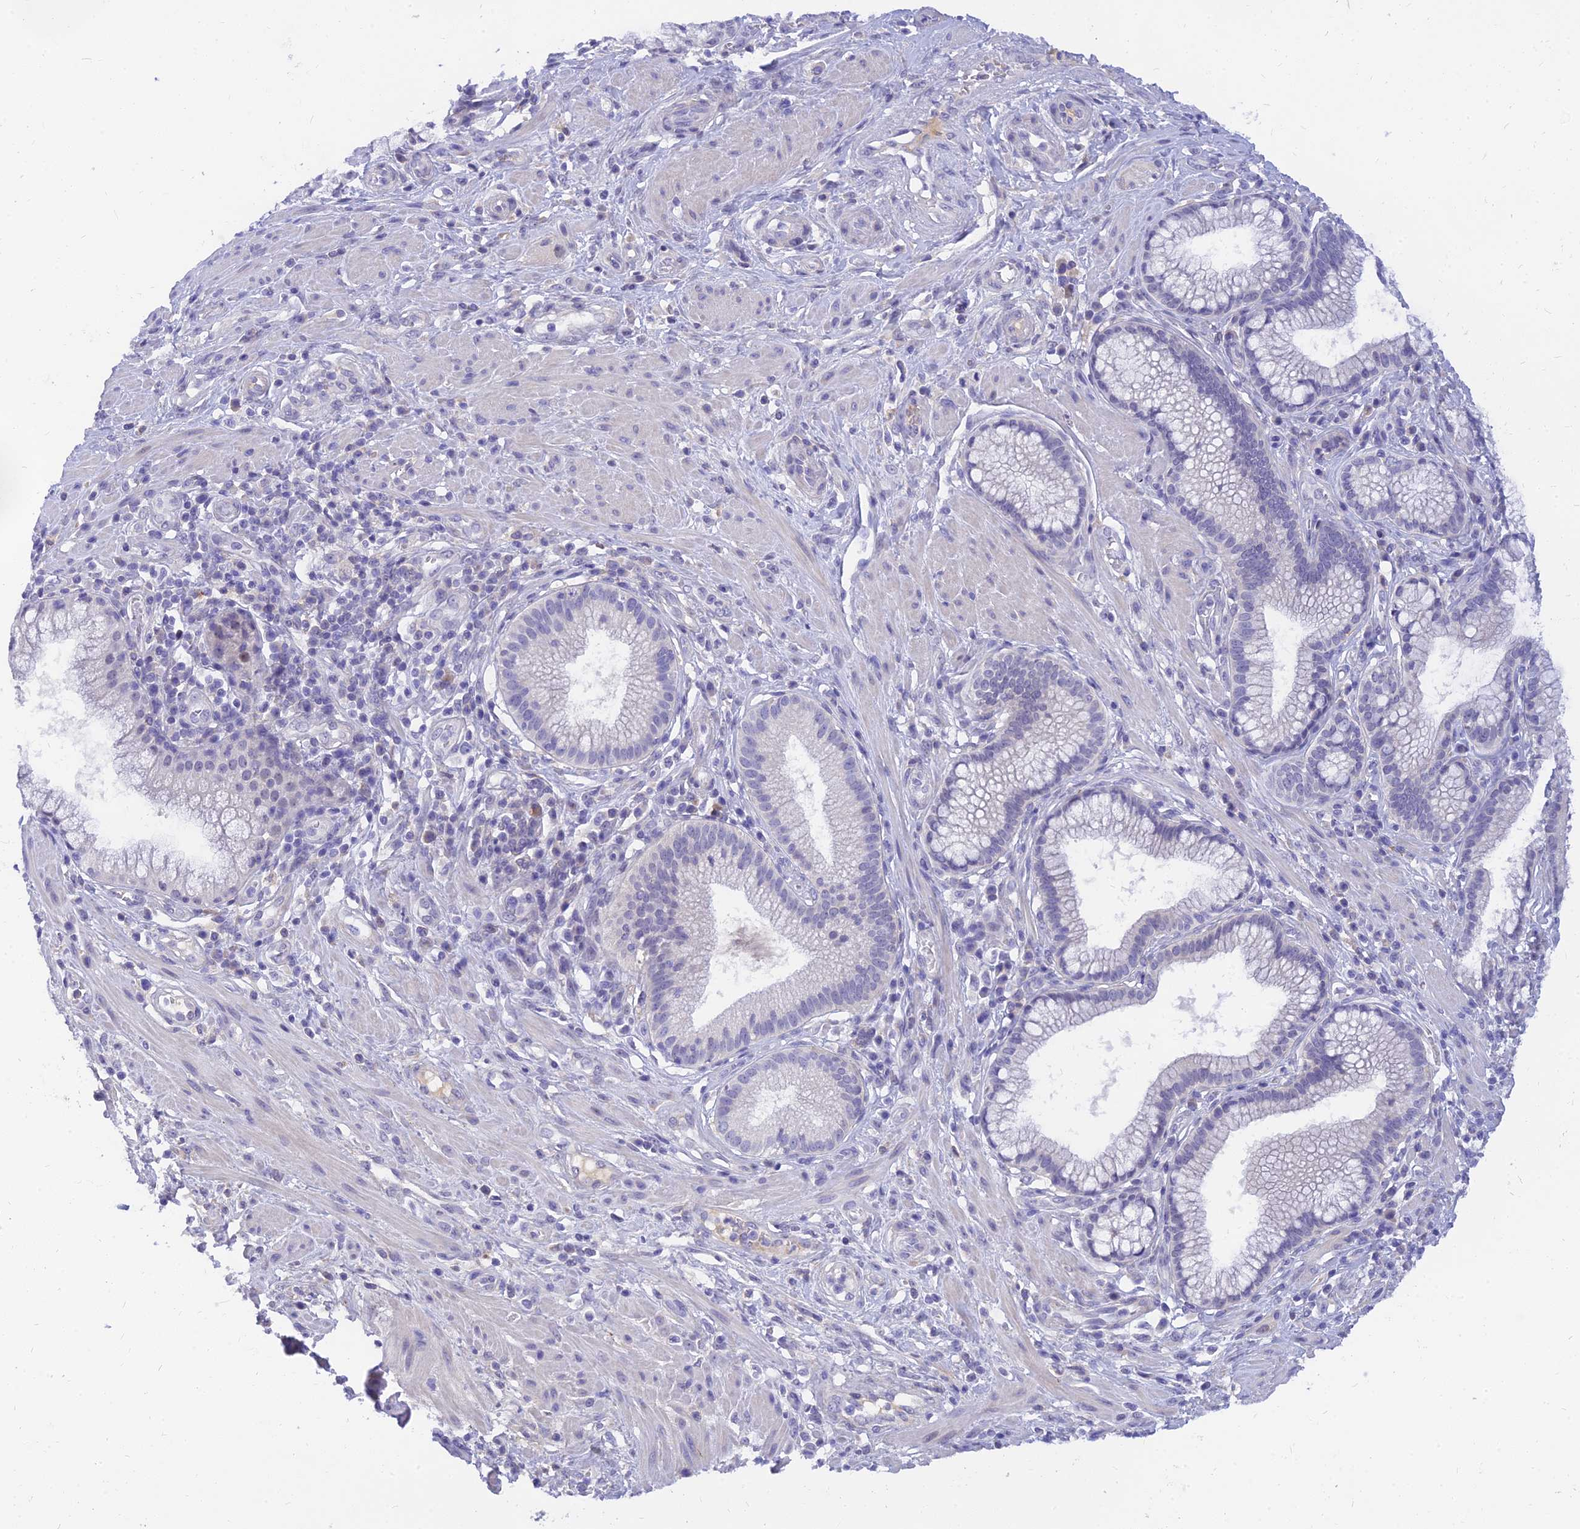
{"staining": {"intensity": "negative", "quantity": "none", "location": "none"}, "tissue": "pancreatic cancer", "cell_type": "Tumor cells", "image_type": "cancer", "snomed": [{"axis": "morphology", "description": "Adenocarcinoma, NOS"}, {"axis": "topography", "description": "Pancreas"}], "caption": "Tumor cells show no significant staining in pancreatic cancer (adenocarcinoma).", "gene": "TMEM161B", "patient": {"sex": "male", "age": 72}}